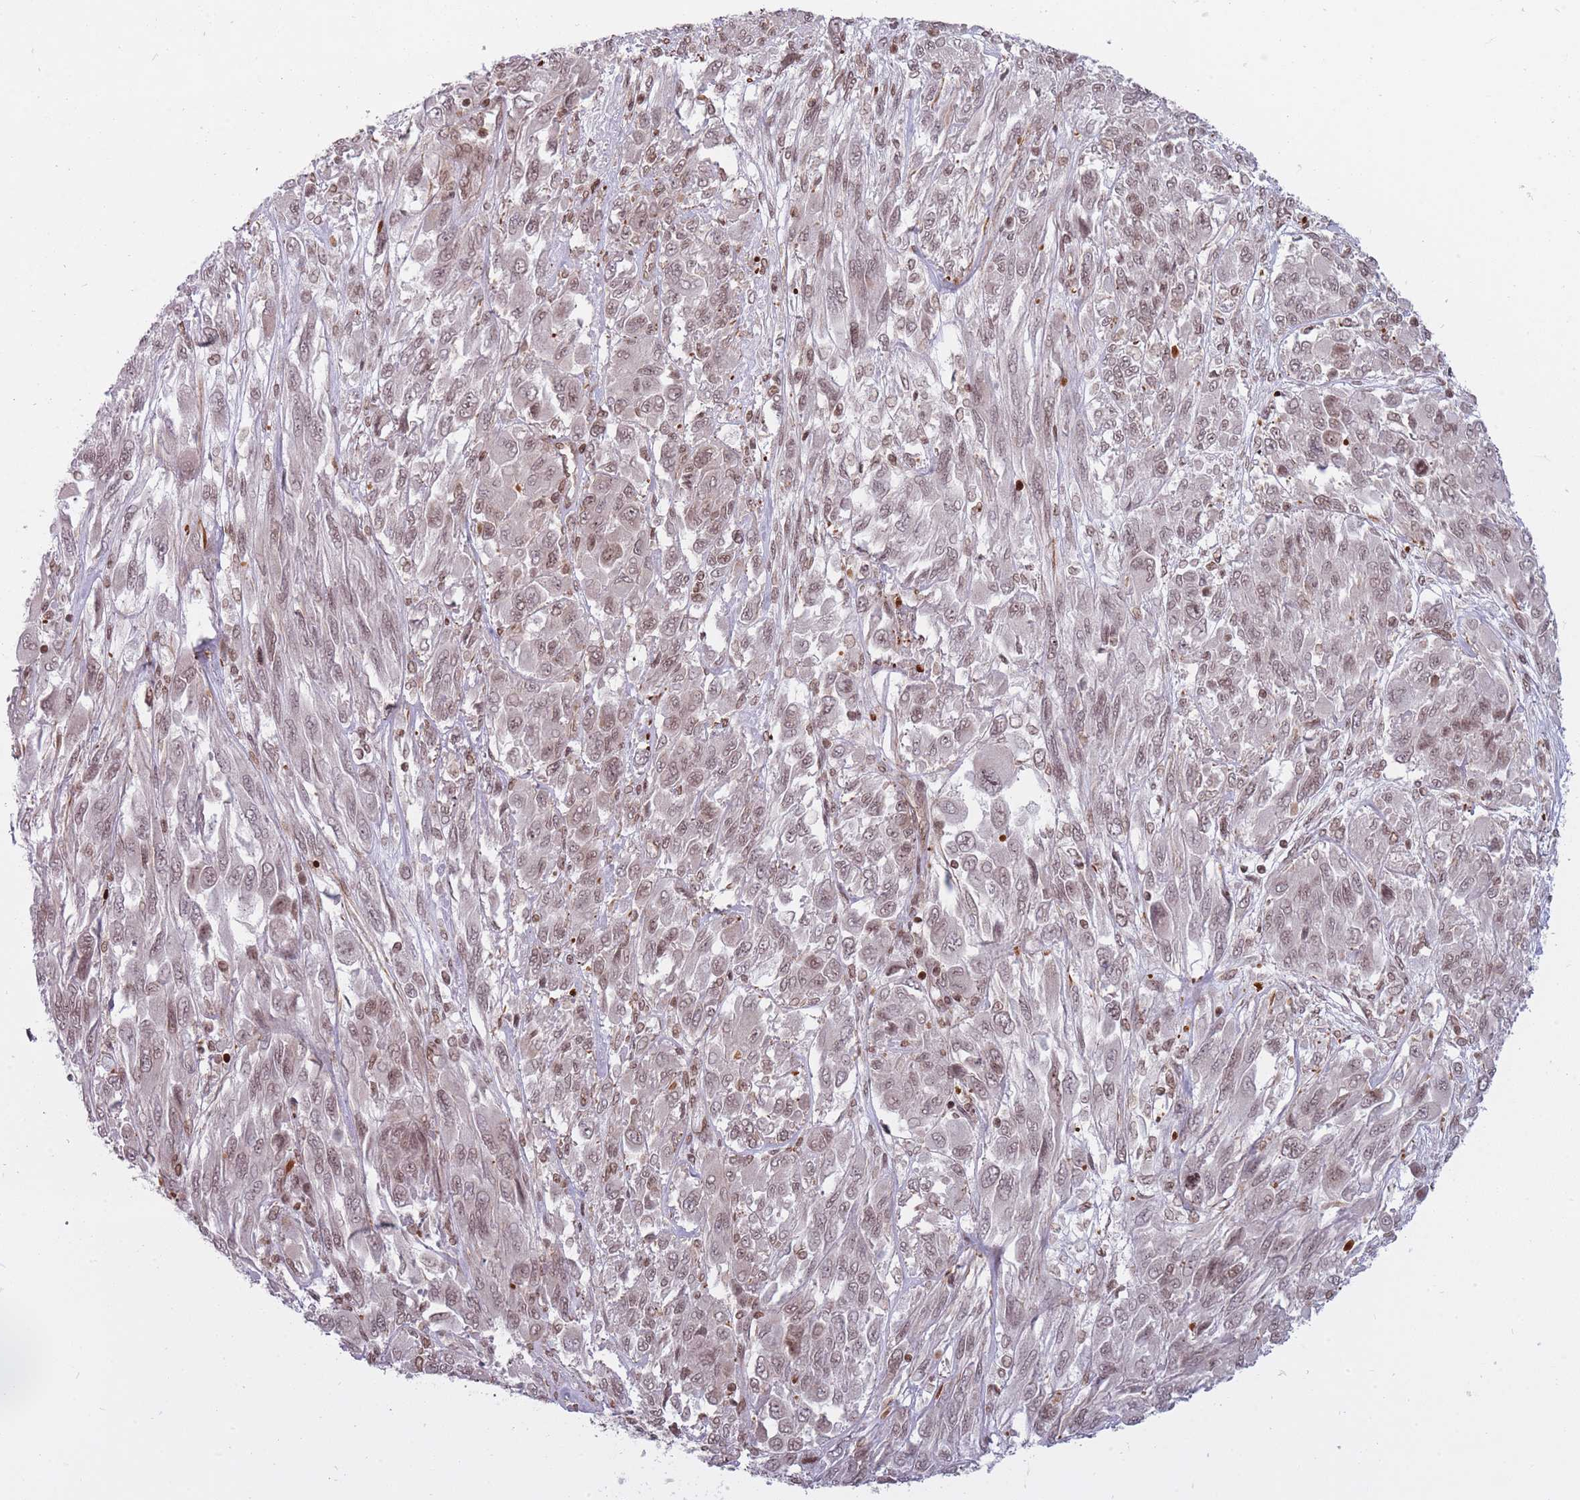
{"staining": {"intensity": "weak", "quantity": "25%-75%", "location": "nuclear"}, "tissue": "melanoma", "cell_type": "Tumor cells", "image_type": "cancer", "snomed": [{"axis": "morphology", "description": "Malignant melanoma, NOS"}, {"axis": "topography", "description": "Skin"}], "caption": "This photomicrograph displays immunohistochemistry staining of melanoma, with low weak nuclear staining in about 25%-75% of tumor cells.", "gene": "TMC6", "patient": {"sex": "female", "age": 91}}